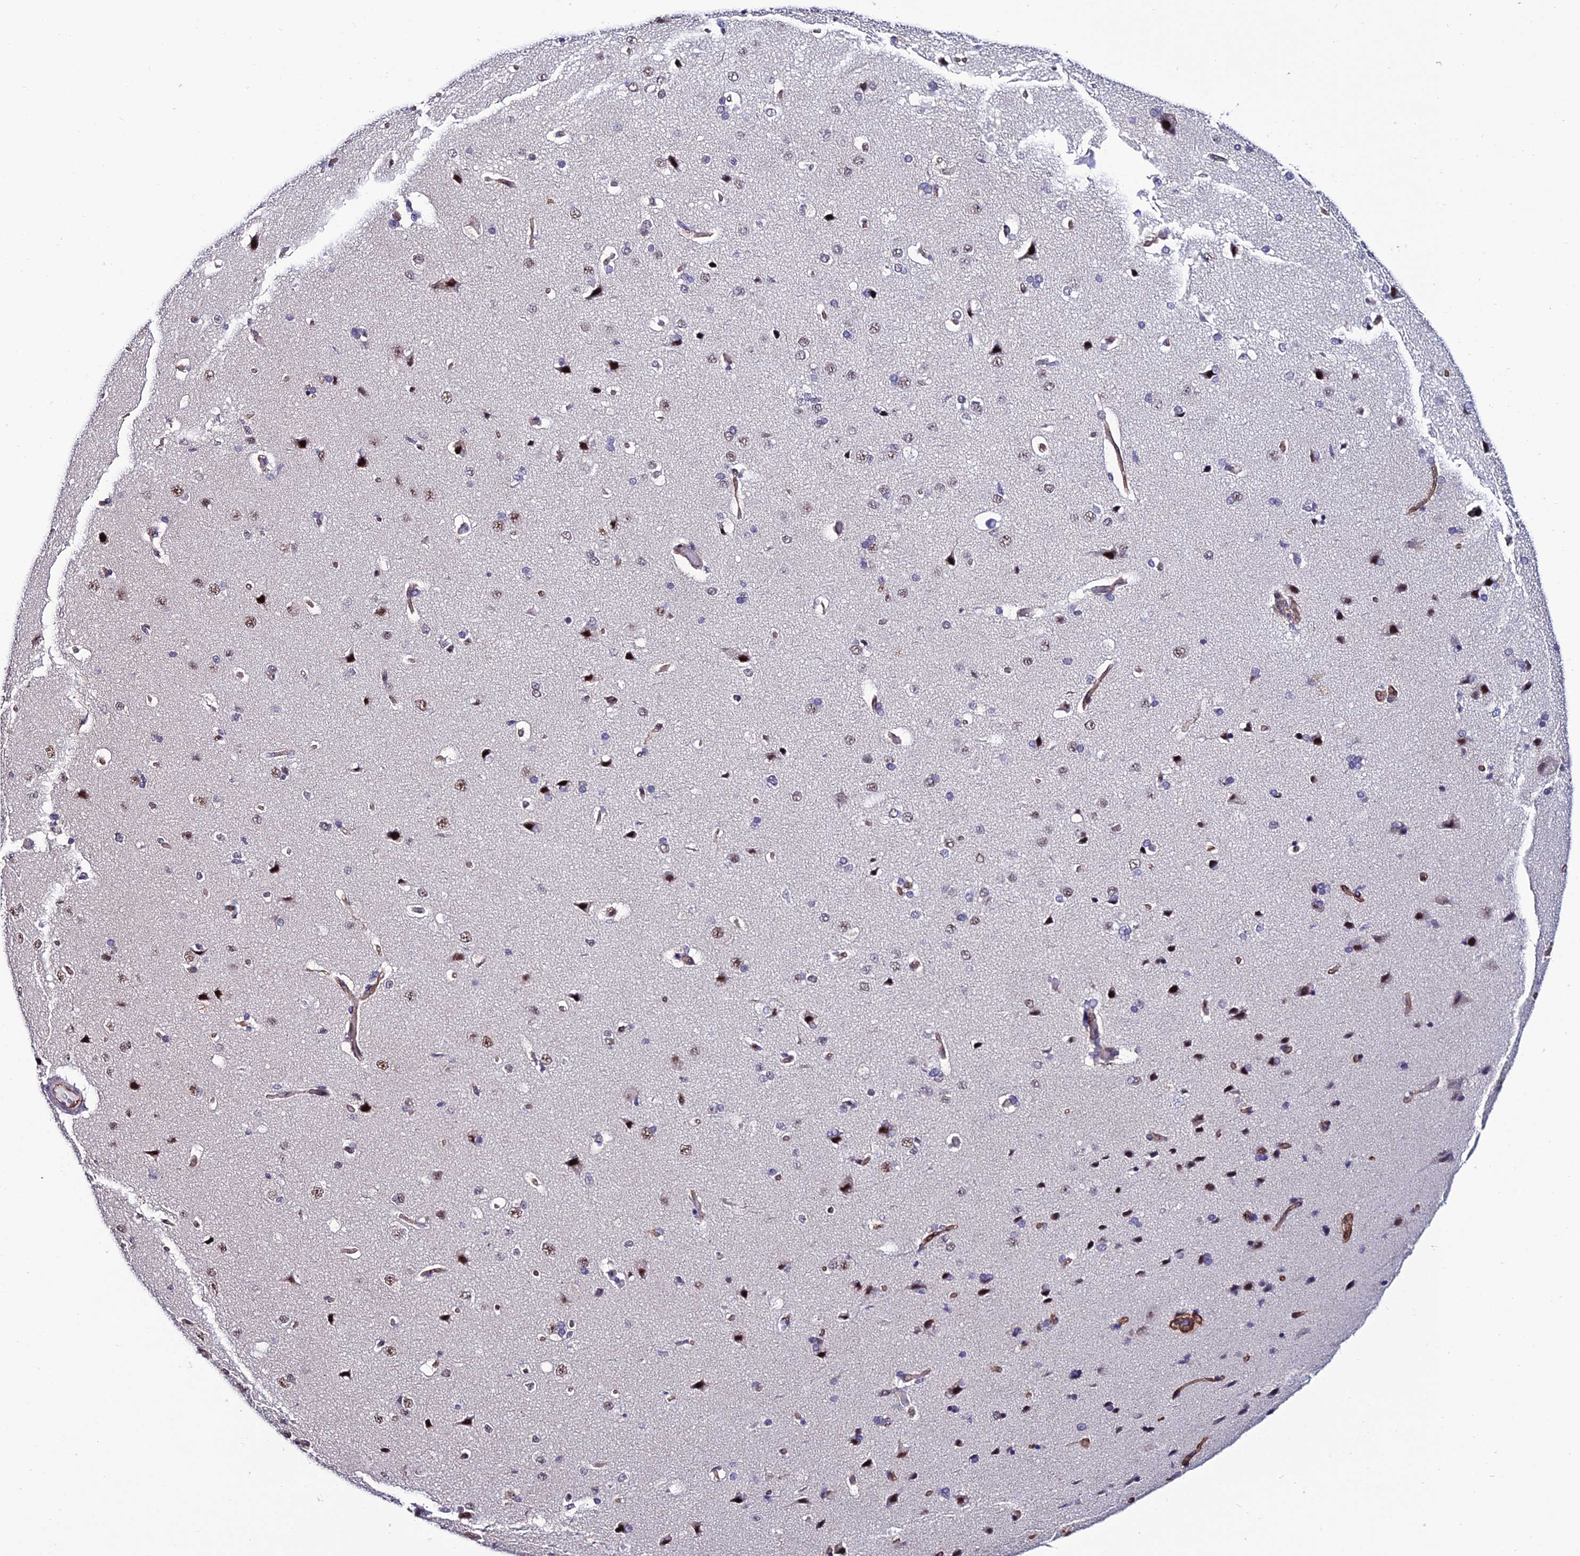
{"staining": {"intensity": "strong", "quantity": ">75%", "location": "cytoplasmic/membranous"}, "tissue": "cerebral cortex", "cell_type": "Endothelial cells", "image_type": "normal", "snomed": [{"axis": "morphology", "description": "Normal tissue, NOS"}, {"axis": "topography", "description": "Cerebral cortex"}], "caption": "Strong cytoplasmic/membranous positivity is appreciated in approximately >75% of endothelial cells in benign cerebral cortex.", "gene": "SYT15B", "patient": {"sex": "male", "age": 62}}